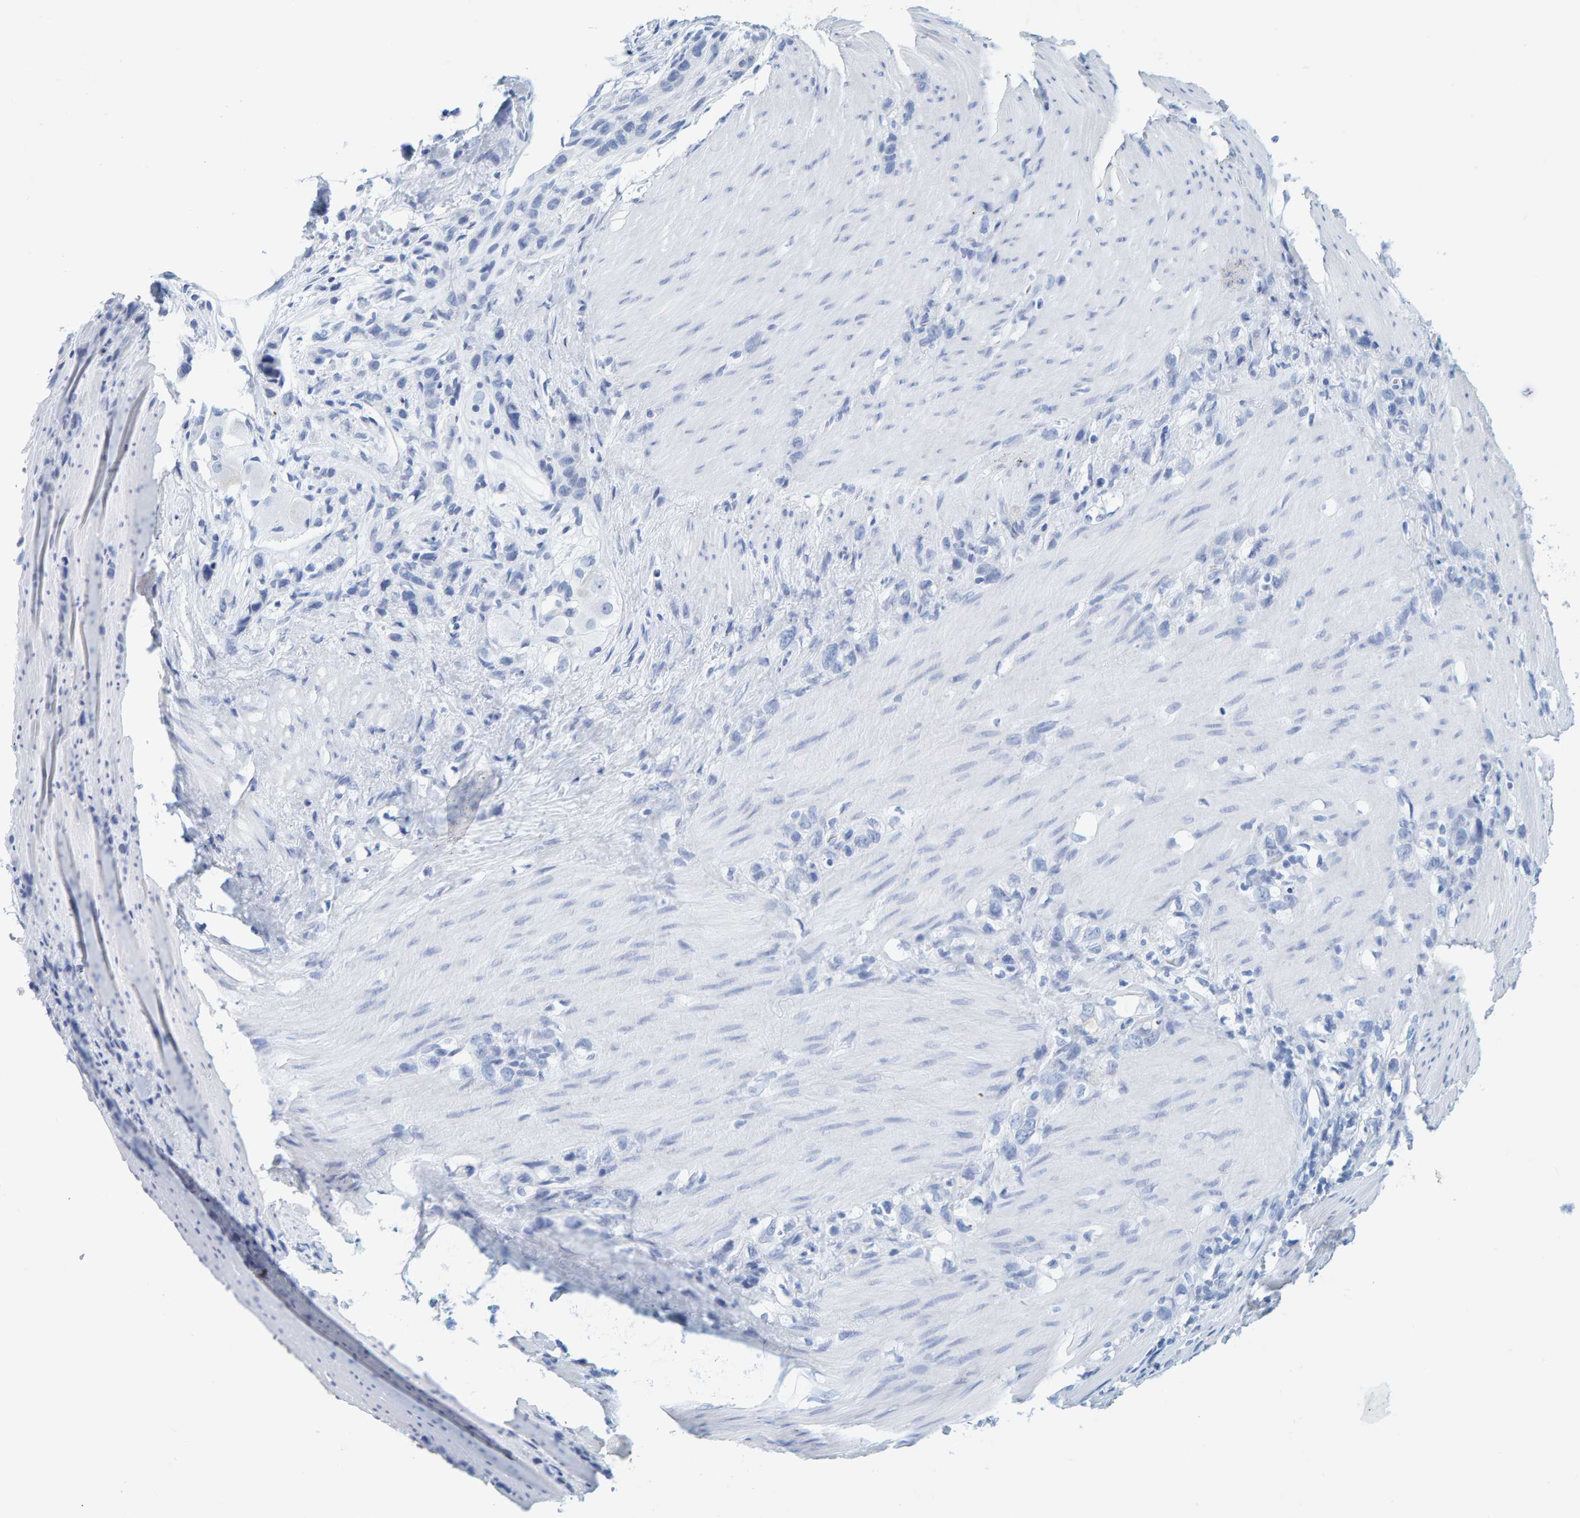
{"staining": {"intensity": "negative", "quantity": "none", "location": "none"}, "tissue": "stomach cancer", "cell_type": "Tumor cells", "image_type": "cancer", "snomed": [{"axis": "morphology", "description": "Normal tissue, NOS"}, {"axis": "morphology", "description": "Adenocarcinoma, NOS"}, {"axis": "morphology", "description": "Adenocarcinoma, High grade"}, {"axis": "topography", "description": "Stomach, upper"}, {"axis": "topography", "description": "Stomach"}], "caption": "Immunohistochemical staining of stomach cancer demonstrates no significant staining in tumor cells. The staining was performed using DAB to visualize the protein expression in brown, while the nuclei were stained in blue with hematoxylin (Magnification: 20x).", "gene": "SFTPC", "patient": {"sex": "female", "age": 65}}